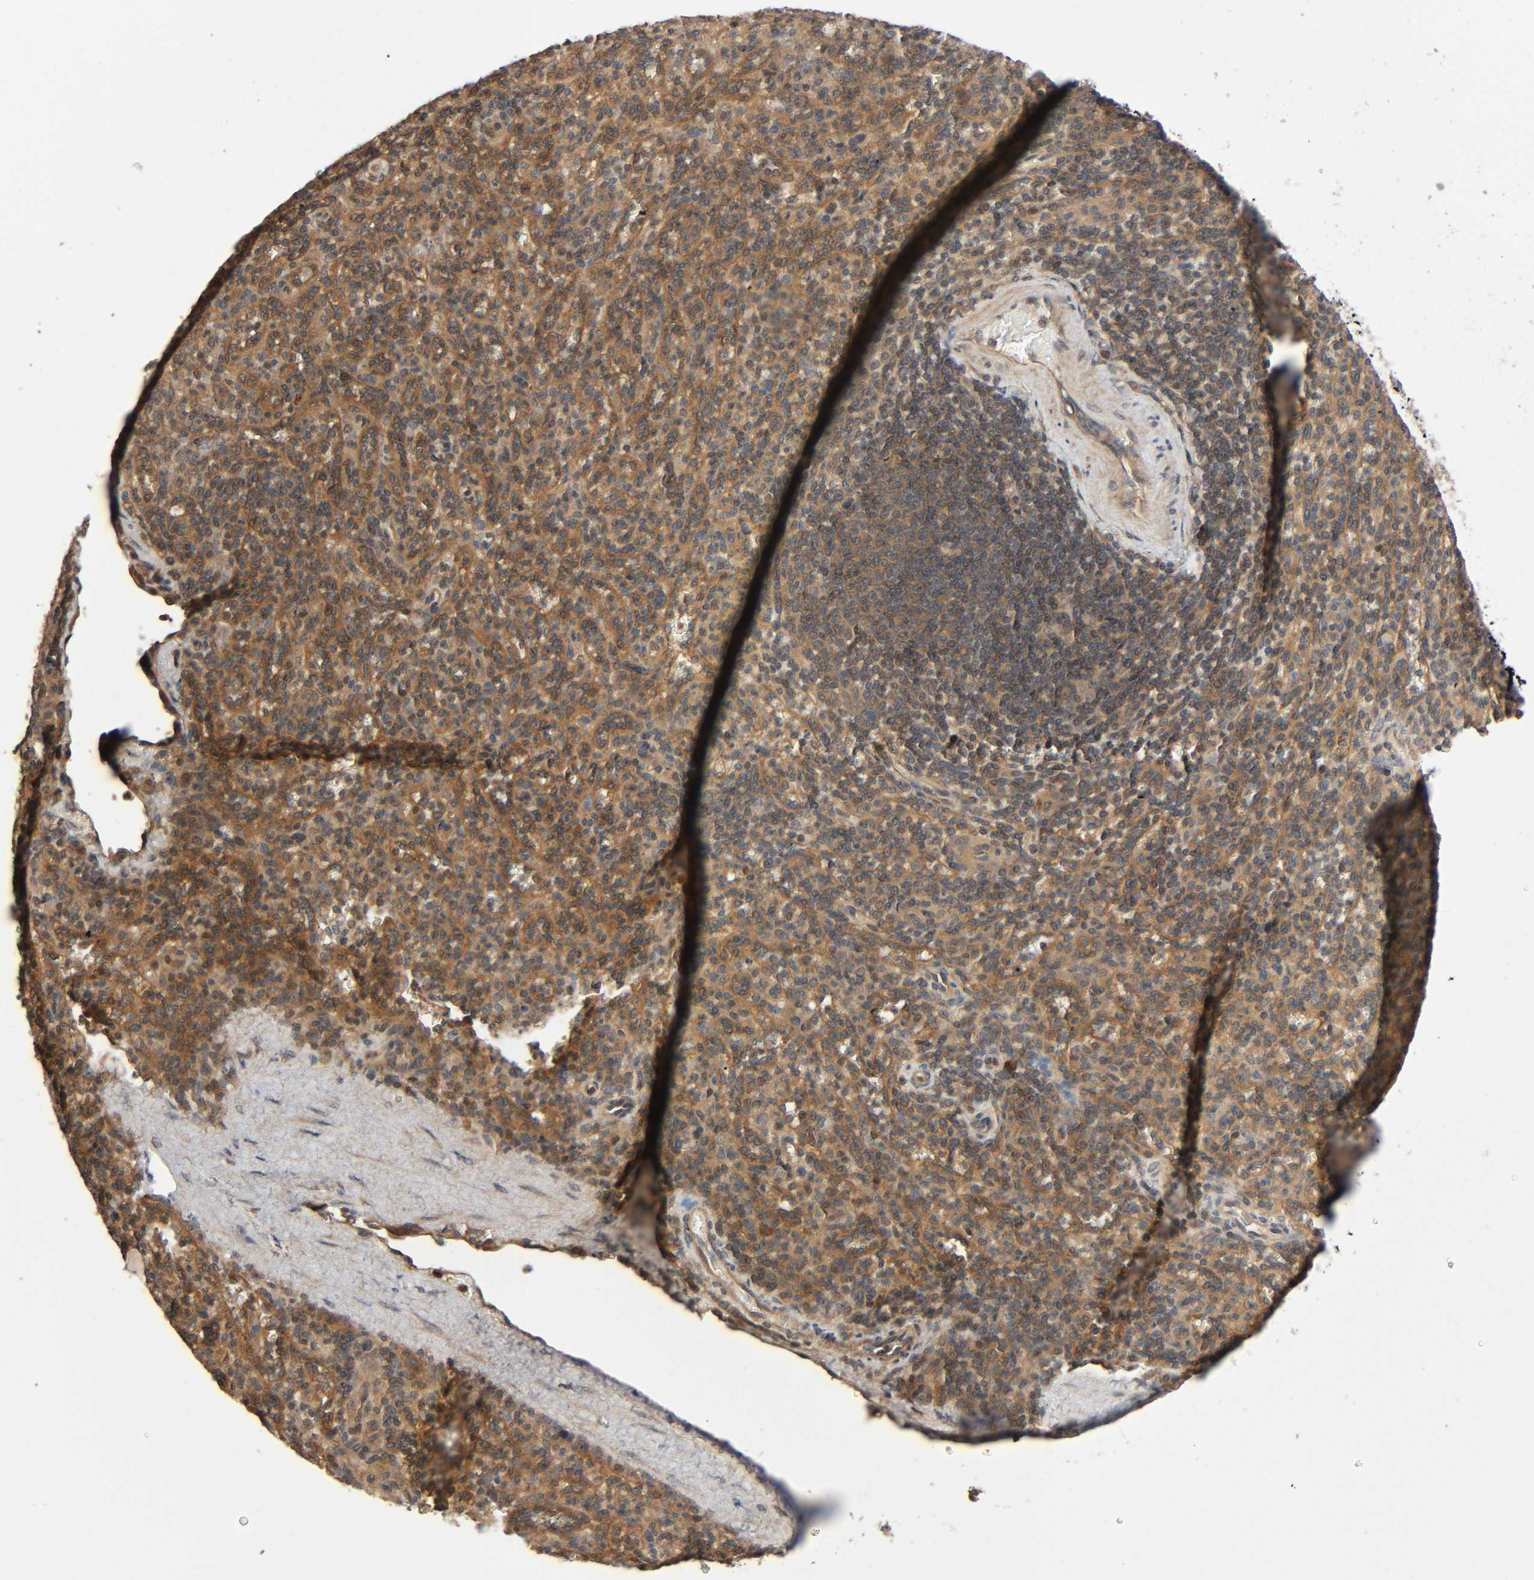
{"staining": {"intensity": "moderate", "quantity": "25%-75%", "location": "cytoplasmic/membranous,nuclear"}, "tissue": "spleen", "cell_type": "Cells in red pulp", "image_type": "normal", "snomed": [{"axis": "morphology", "description": "Normal tissue, NOS"}, {"axis": "topography", "description": "Spleen"}], "caption": "Protein staining of unremarkable spleen demonstrates moderate cytoplasmic/membranous,nuclear expression in approximately 25%-75% of cells in red pulp. The staining was performed using DAB to visualize the protein expression in brown, while the nuclei were stained in blue with hematoxylin (Magnification: 20x).", "gene": "PPP2R1B", "patient": {"sex": "male", "age": 36}}